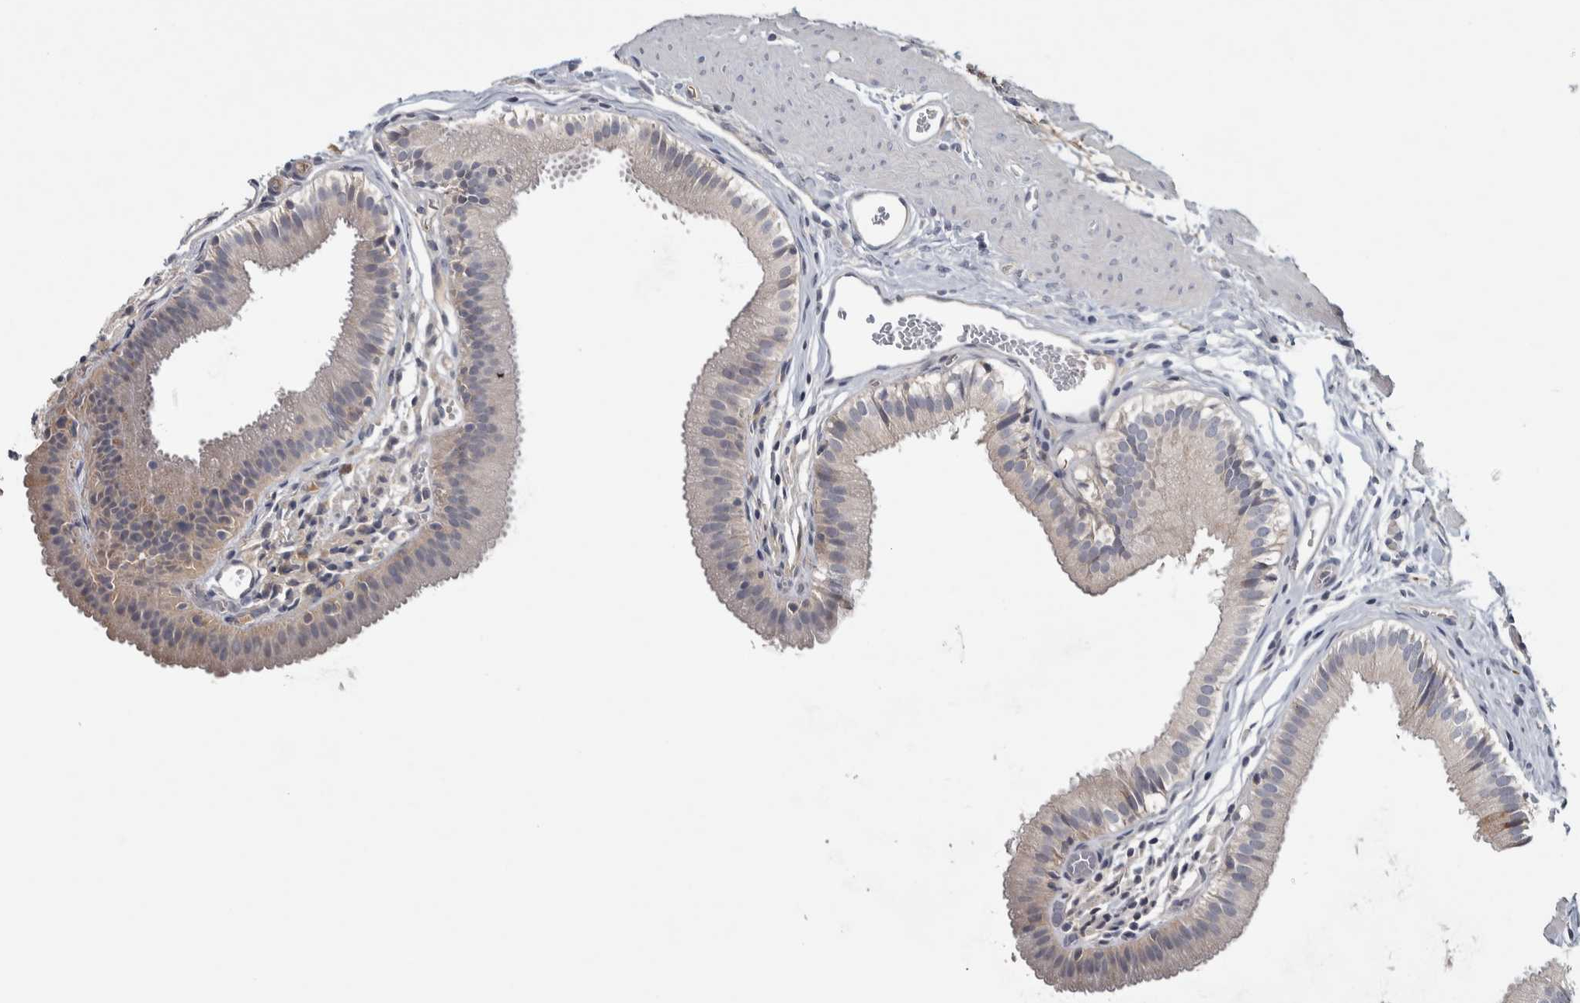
{"staining": {"intensity": "moderate", "quantity": "<25%", "location": "cytoplasmic/membranous"}, "tissue": "gallbladder", "cell_type": "Glandular cells", "image_type": "normal", "snomed": [{"axis": "morphology", "description": "Normal tissue, NOS"}, {"axis": "topography", "description": "Gallbladder"}], "caption": "Protein staining of normal gallbladder displays moderate cytoplasmic/membranous expression in about <25% of glandular cells. The staining was performed using DAB (3,3'-diaminobenzidine), with brown indicating positive protein expression. Nuclei are stained blue with hematoxylin.", "gene": "ADPRM", "patient": {"sex": "female", "age": 26}}